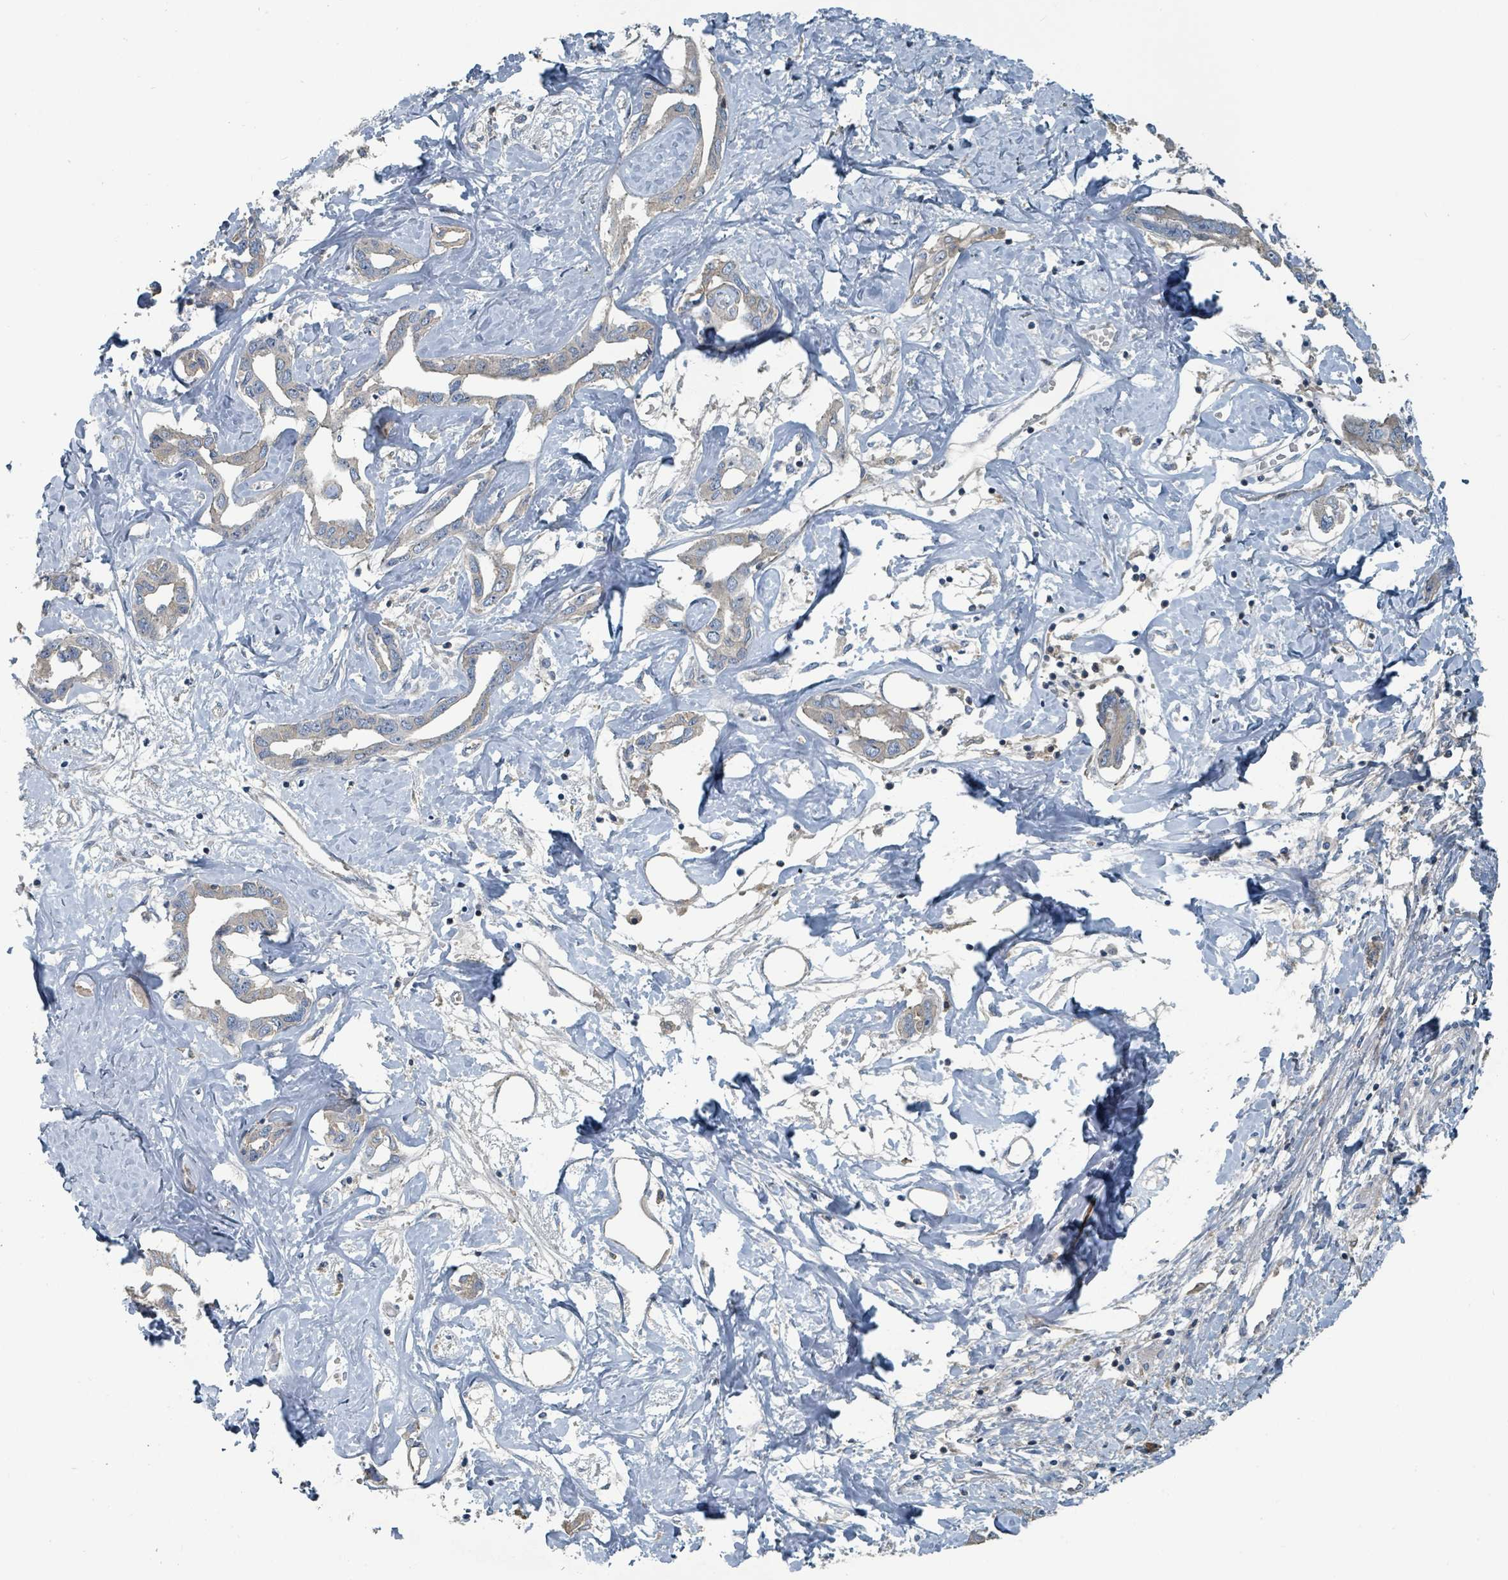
{"staining": {"intensity": "negative", "quantity": "none", "location": "none"}, "tissue": "liver cancer", "cell_type": "Tumor cells", "image_type": "cancer", "snomed": [{"axis": "morphology", "description": "Cholangiocarcinoma"}, {"axis": "topography", "description": "Liver"}], "caption": "High magnification brightfield microscopy of cholangiocarcinoma (liver) stained with DAB (brown) and counterstained with hematoxylin (blue): tumor cells show no significant expression.", "gene": "SLC44A5", "patient": {"sex": "male", "age": 59}}